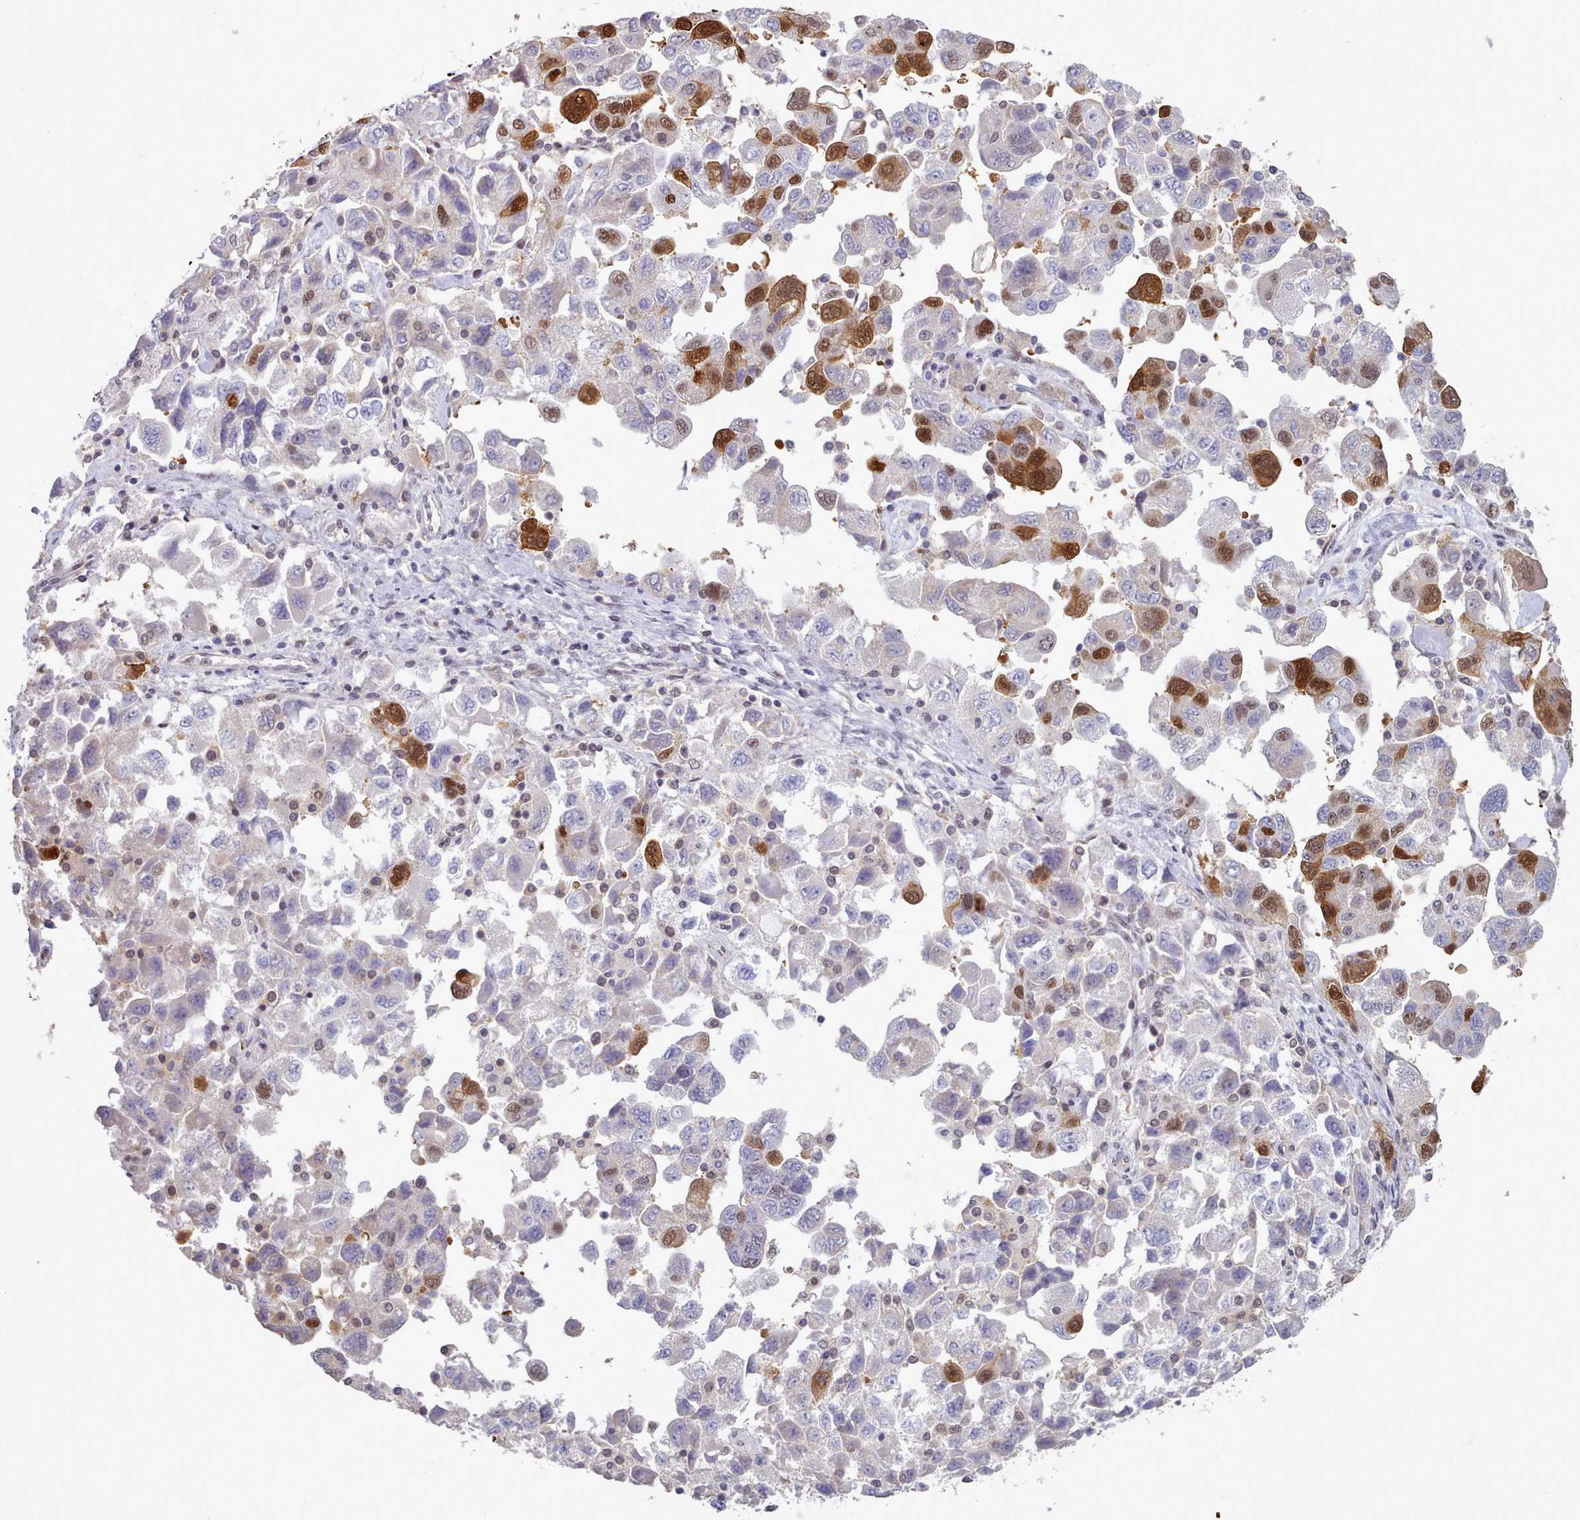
{"staining": {"intensity": "strong", "quantity": "25%-75%", "location": "cytoplasmic/membranous,nuclear"}, "tissue": "ovarian cancer", "cell_type": "Tumor cells", "image_type": "cancer", "snomed": [{"axis": "morphology", "description": "Carcinoma, NOS"}, {"axis": "morphology", "description": "Cystadenocarcinoma, serous, NOS"}, {"axis": "topography", "description": "Ovary"}], "caption": "IHC (DAB (3,3'-diaminobenzidine)) staining of human ovarian cancer (serous cystadenocarcinoma) displays strong cytoplasmic/membranous and nuclear protein positivity in about 25%-75% of tumor cells.", "gene": "CES3", "patient": {"sex": "female", "age": 69}}